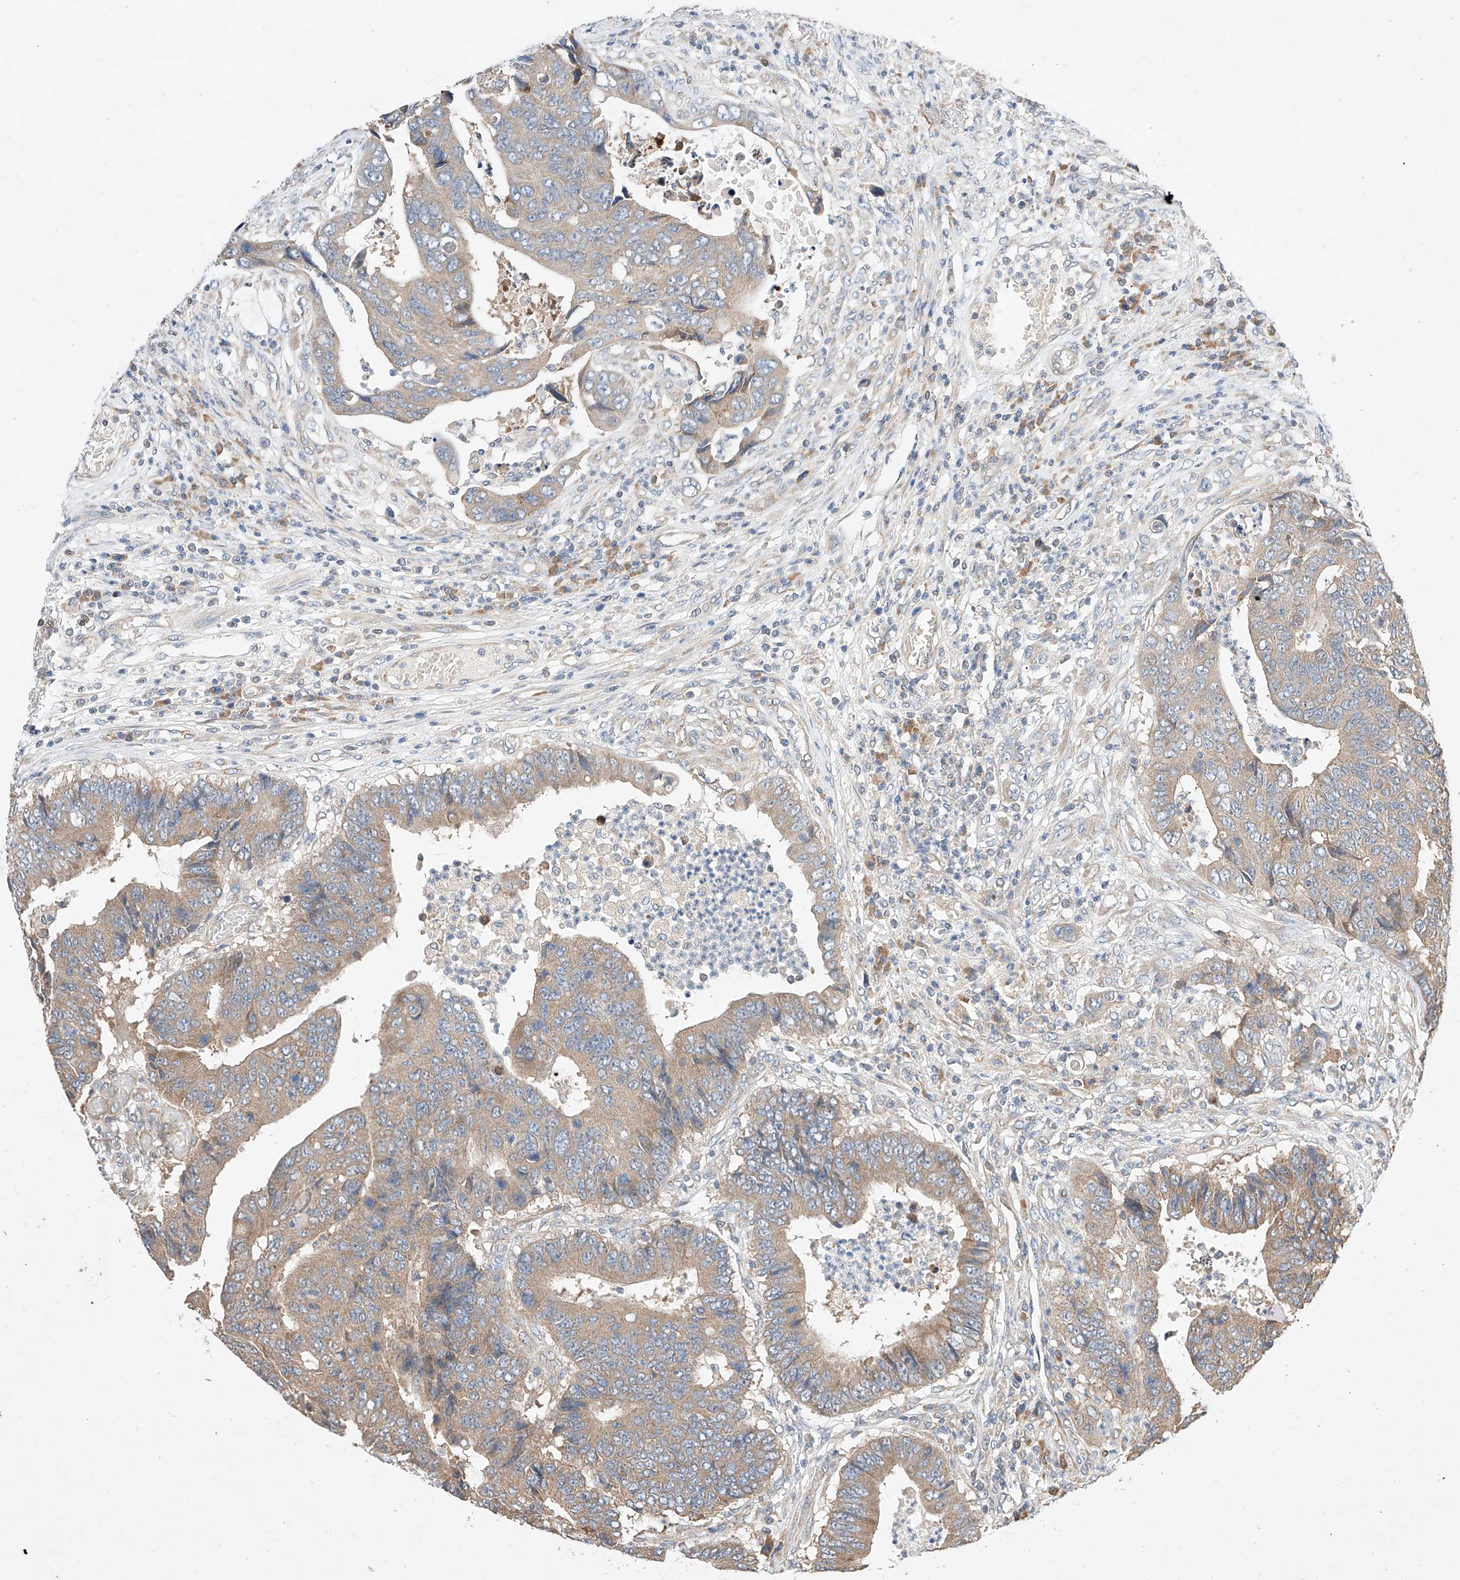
{"staining": {"intensity": "moderate", "quantity": "<25%", "location": "cytoplasmic/membranous"}, "tissue": "colorectal cancer", "cell_type": "Tumor cells", "image_type": "cancer", "snomed": [{"axis": "morphology", "description": "Adenocarcinoma, NOS"}, {"axis": "topography", "description": "Rectum"}], "caption": "Tumor cells display moderate cytoplasmic/membranous positivity in approximately <25% of cells in colorectal cancer.", "gene": "C6orf118", "patient": {"sex": "male", "age": 84}}